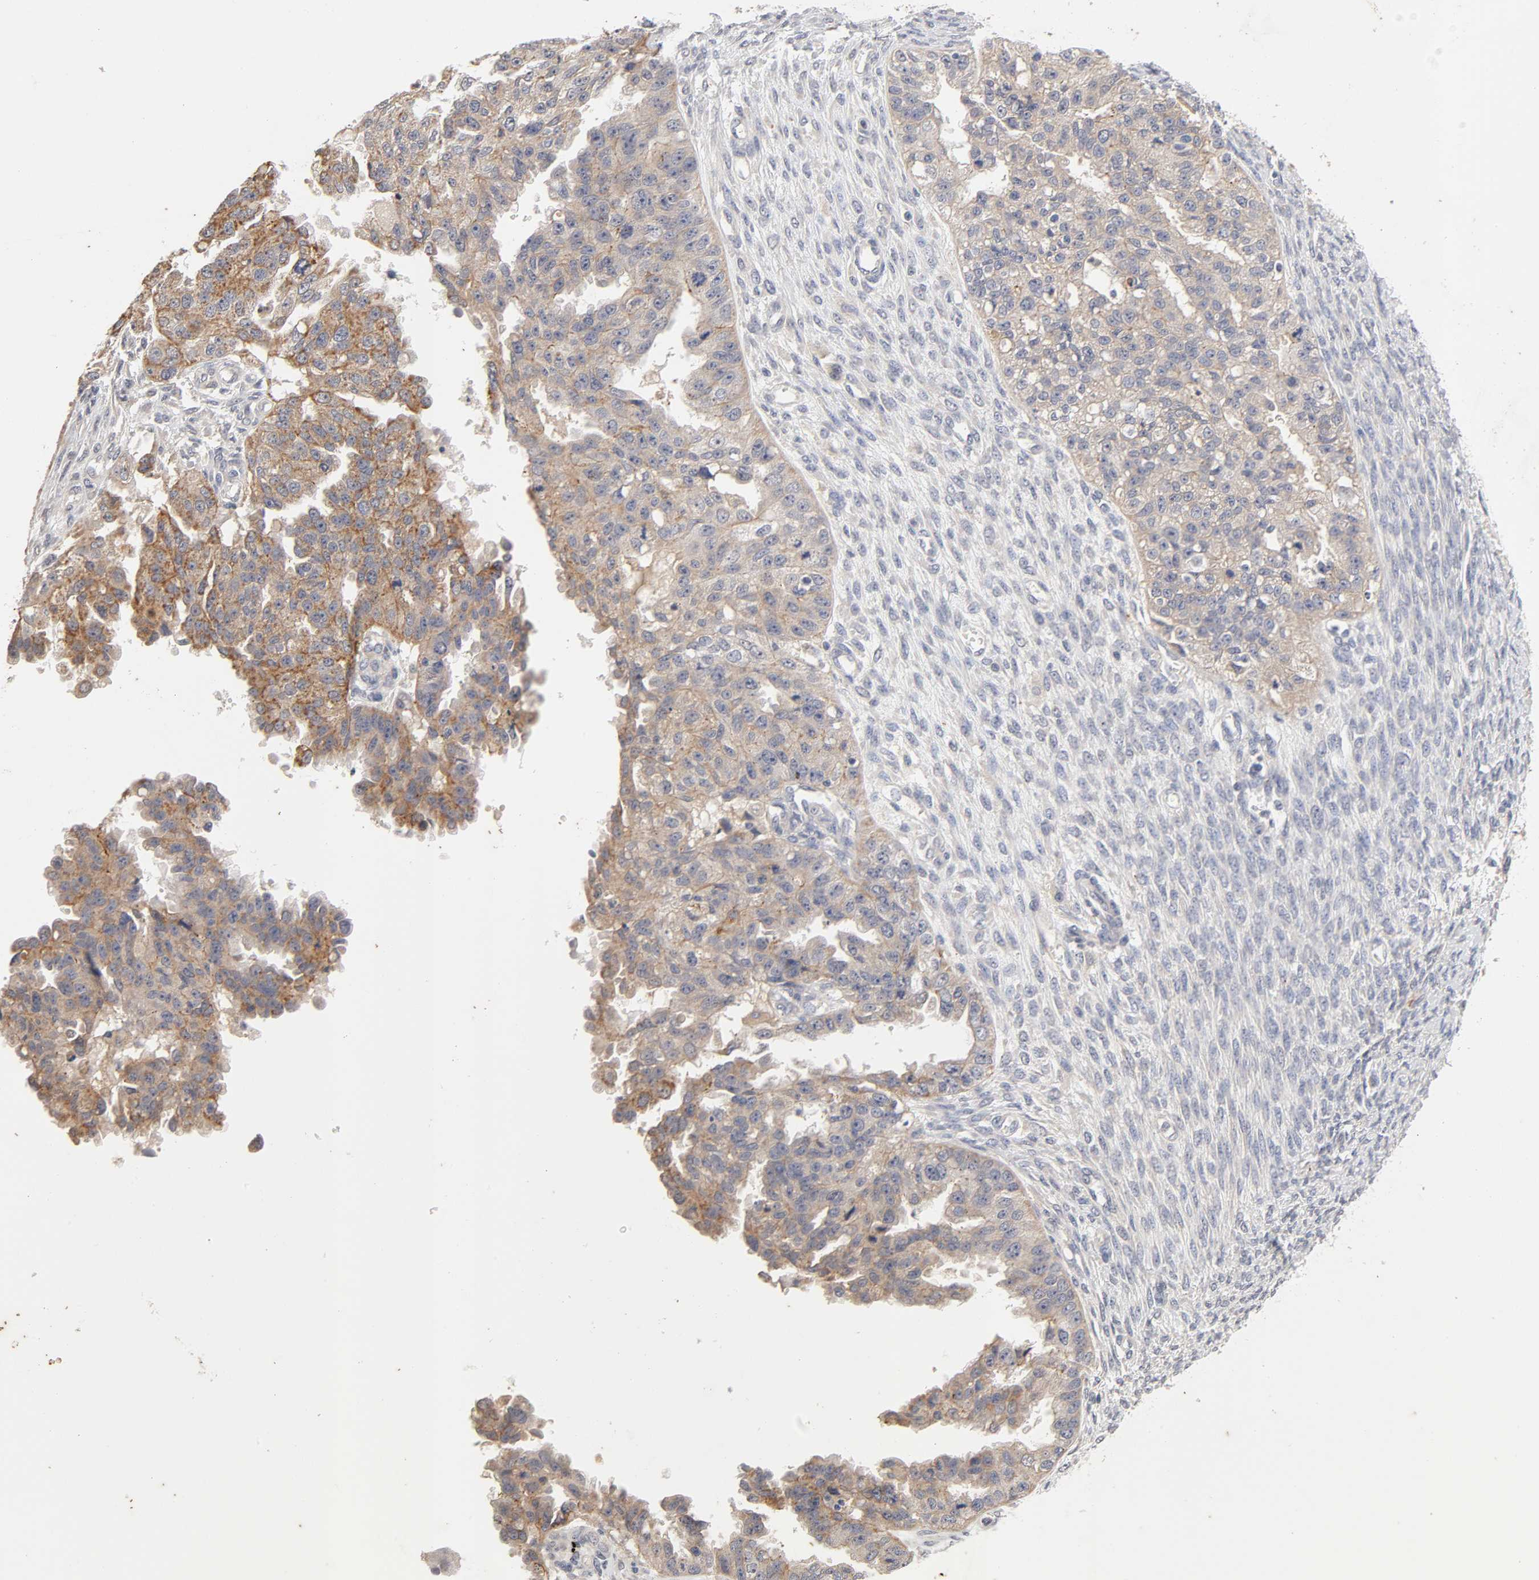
{"staining": {"intensity": "weak", "quantity": ">75%", "location": "cytoplasmic/membranous"}, "tissue": "ovarian cancer", "cell_type": "Tumor cells", "image_type": "cancer", "snomed": [{"axis": "morphology", "description": "Cystadenocarcinoma, serous, NOS"}, {"axis": "topography", "description": "Ovary"}], "caption": "High-magnification brightfield microscopy of ovarian cancer stained with DAB (brown) and counterstained with hematoxylin (blue). tumor cells exhibit weak cytoplasmic/membranous positivity is seen in approximately>75% of cells.", "gene": "CXADR", "patient": {"sex": "female", "age": 58}}